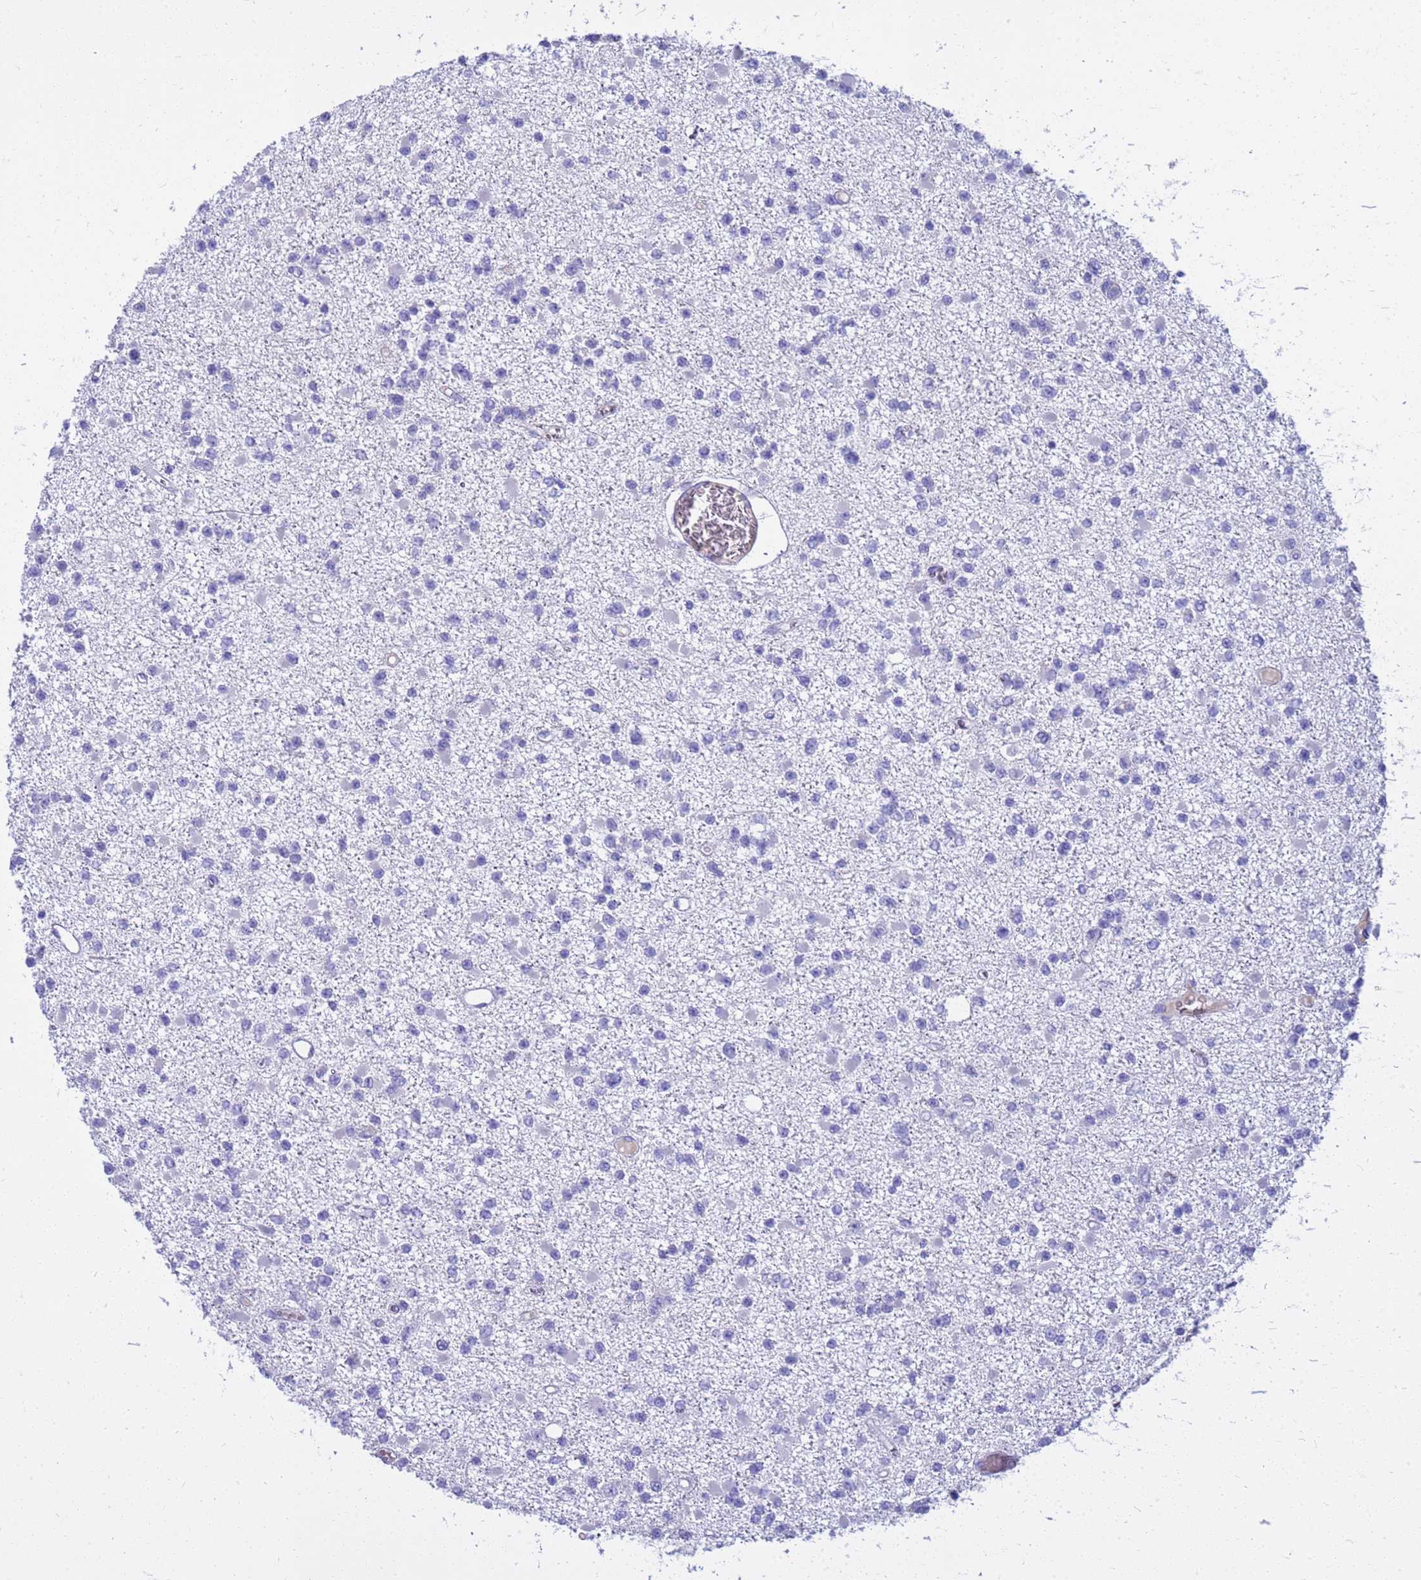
{"staining": {"intensity": "negative", "quantity": "none", "location": "none"}, "tissue": "glioma", "cell_type": "Tumor cells", "image_type": "cancer", "snomed": [{"axis": "morphology", "description": "Glioma, malignant, Low grade"}, {"axis": "topography", "description": "Brain"}], "caption": "Tumor cells are negative for protein expression in human glioma.", "gene": "SYCN", "patient": {"sex": "female", "age": 22}}